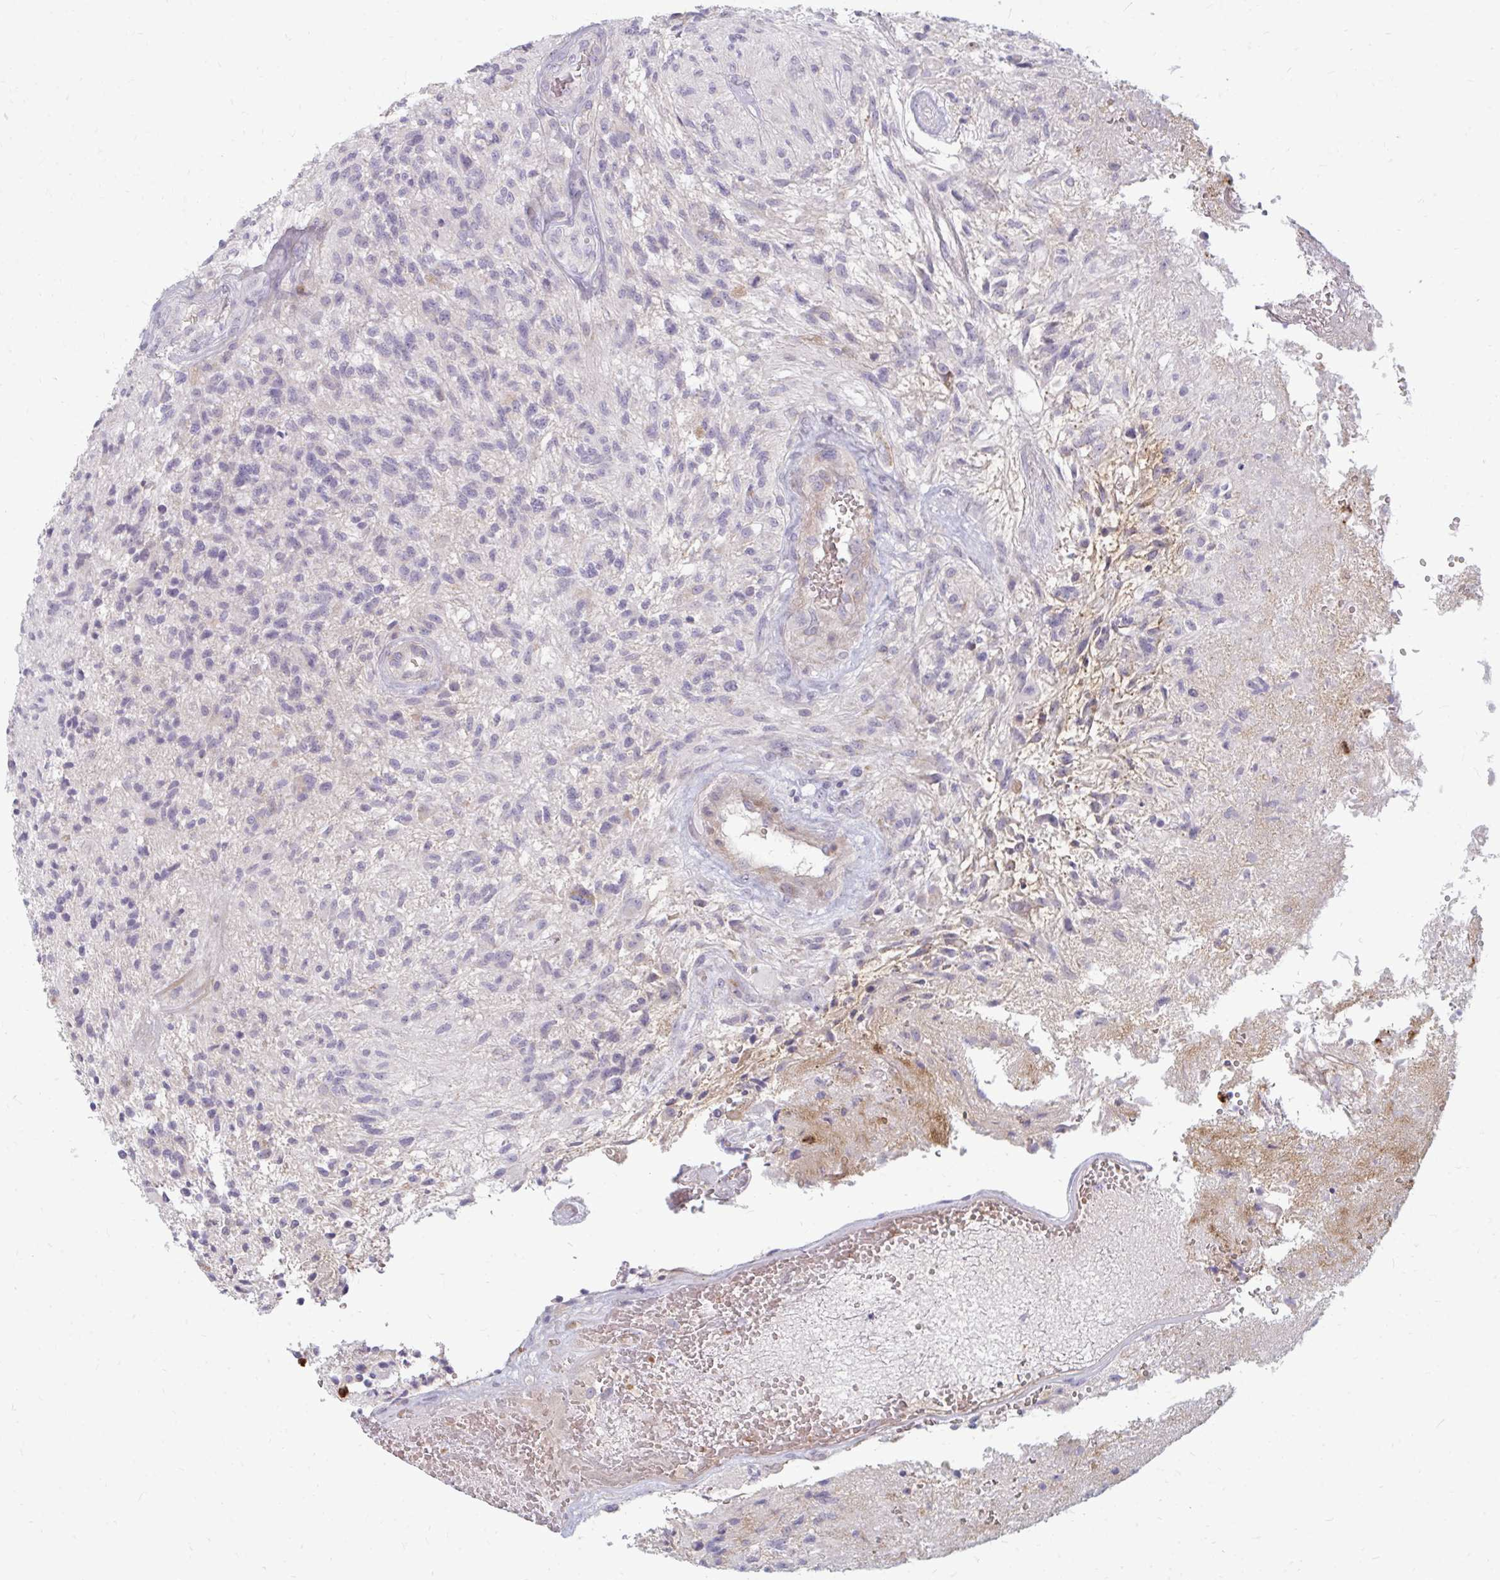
{"staining": {"intensity": "negative", "quantity": "none", "location": "none"}, "tissue": "glioma", "cell_type": "Tumor cells", "image_type": "cancer", "snomed": [{"axis": "morphology", "description": "Glioma, malignant, High grade"}, {"axis": "topography", "description": "Brain"}], "caption": "Immunohistochemistry (IHC) histopathology image of neoplastic tissue: human glioma stained with DAB reveals no significant protein positivity in tumor cells.", "gene": "RAB33A", "patient": {"sex": "male", "age": 56}}